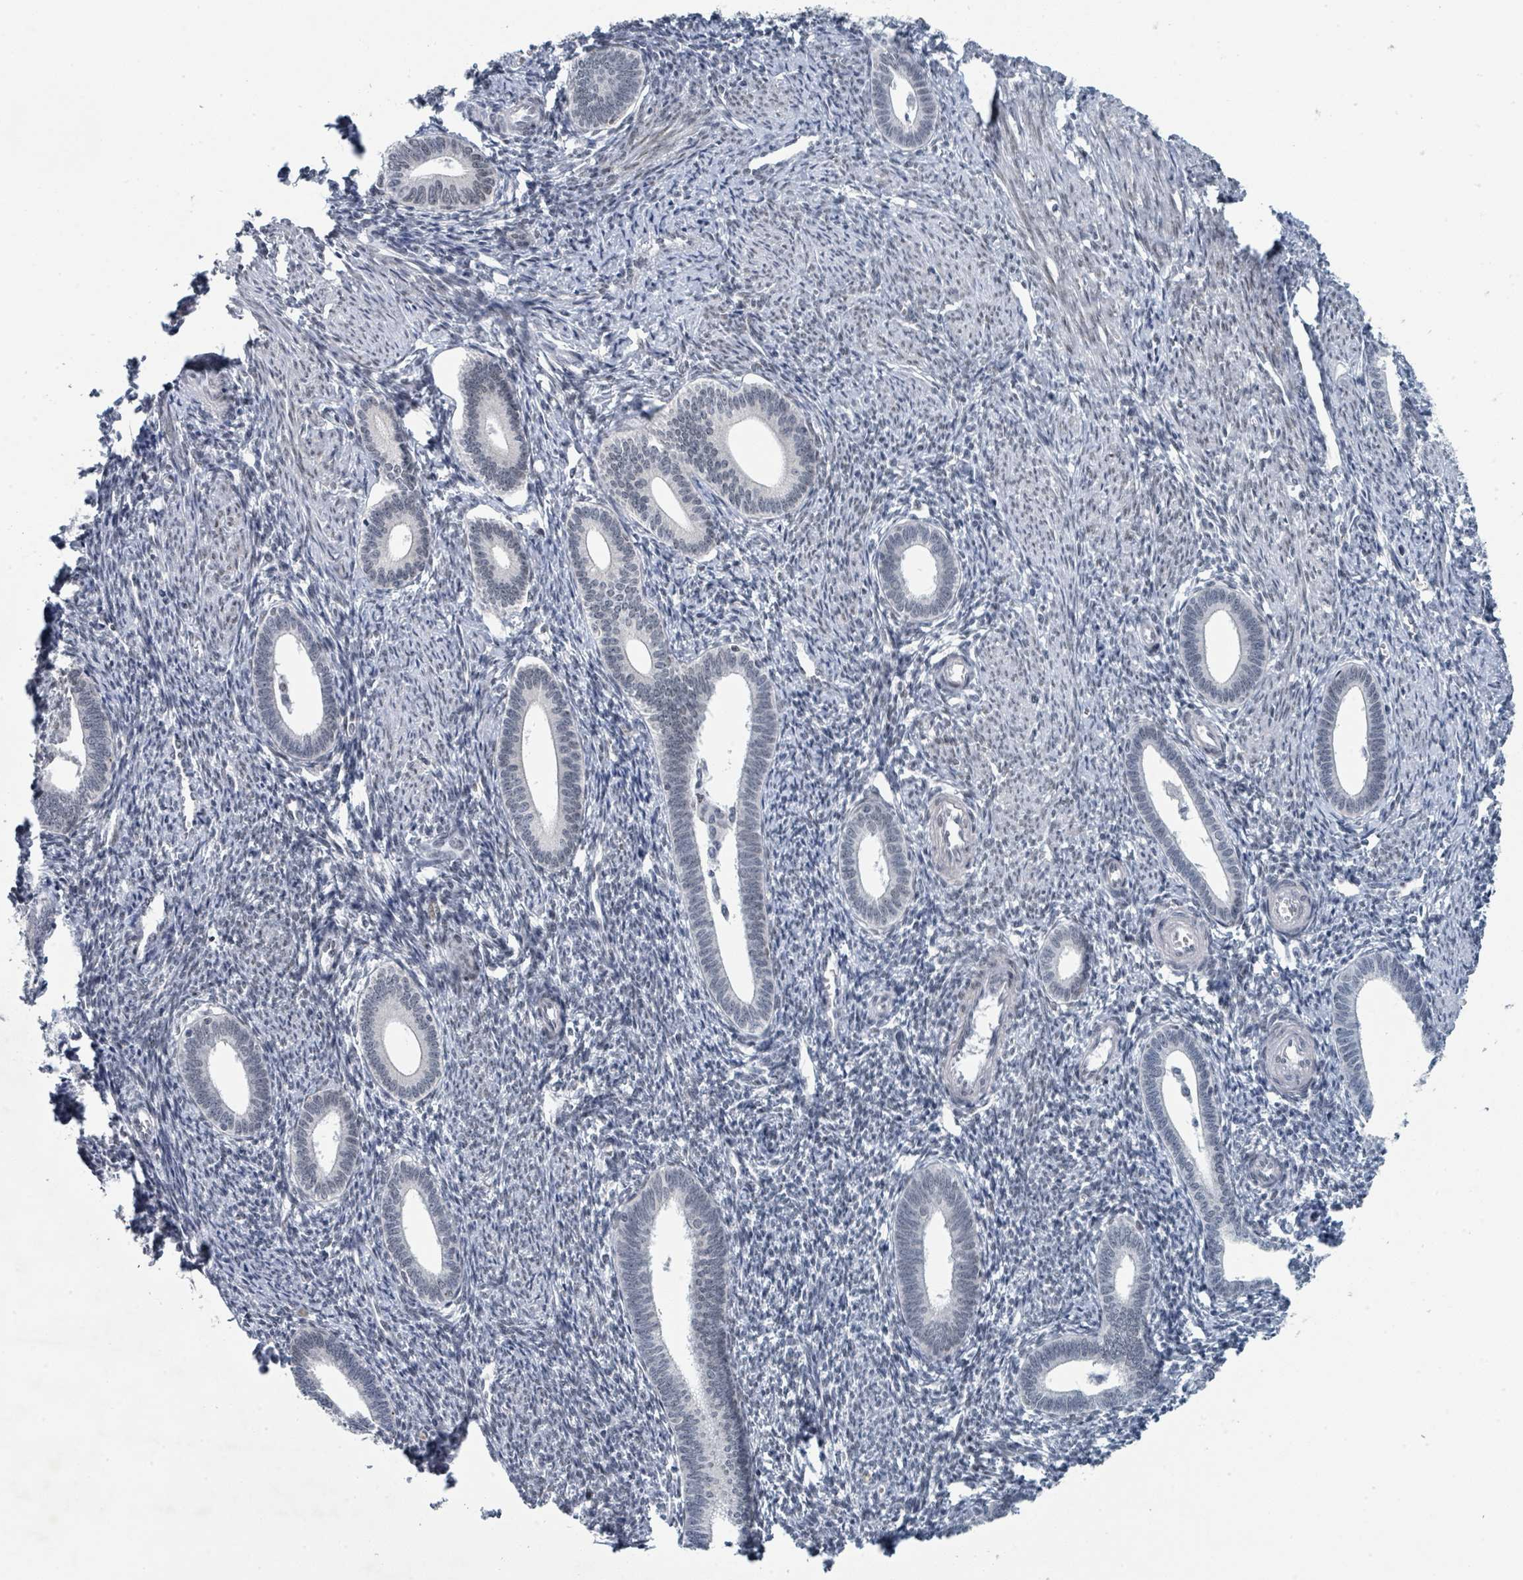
{"staining": {"intensity": "negative", "quantity": "none", "location": "none"}, "tissue": "endometrium", "cell_type": "Cells in endometrial stroma", "image_type": "normal", "snomed": [{"axis": "morphology", "description": "Normal tissue, NOS"}, {"axis": "topography", "description": "Endometrium"}], "caption": "A histopathology image of endometrium stained for a protein demonstrates no brown staining in cells in endometrial stroma. (Stains: DAB (3,3'-diaminobenzidine) immunohistochemistry (IHC) with hematoxylin counter stain, Microscopy: brightfield microscopy at high magnification).", "gene": "EHMT2", "patient": {"sex": "female", "age": 41}}